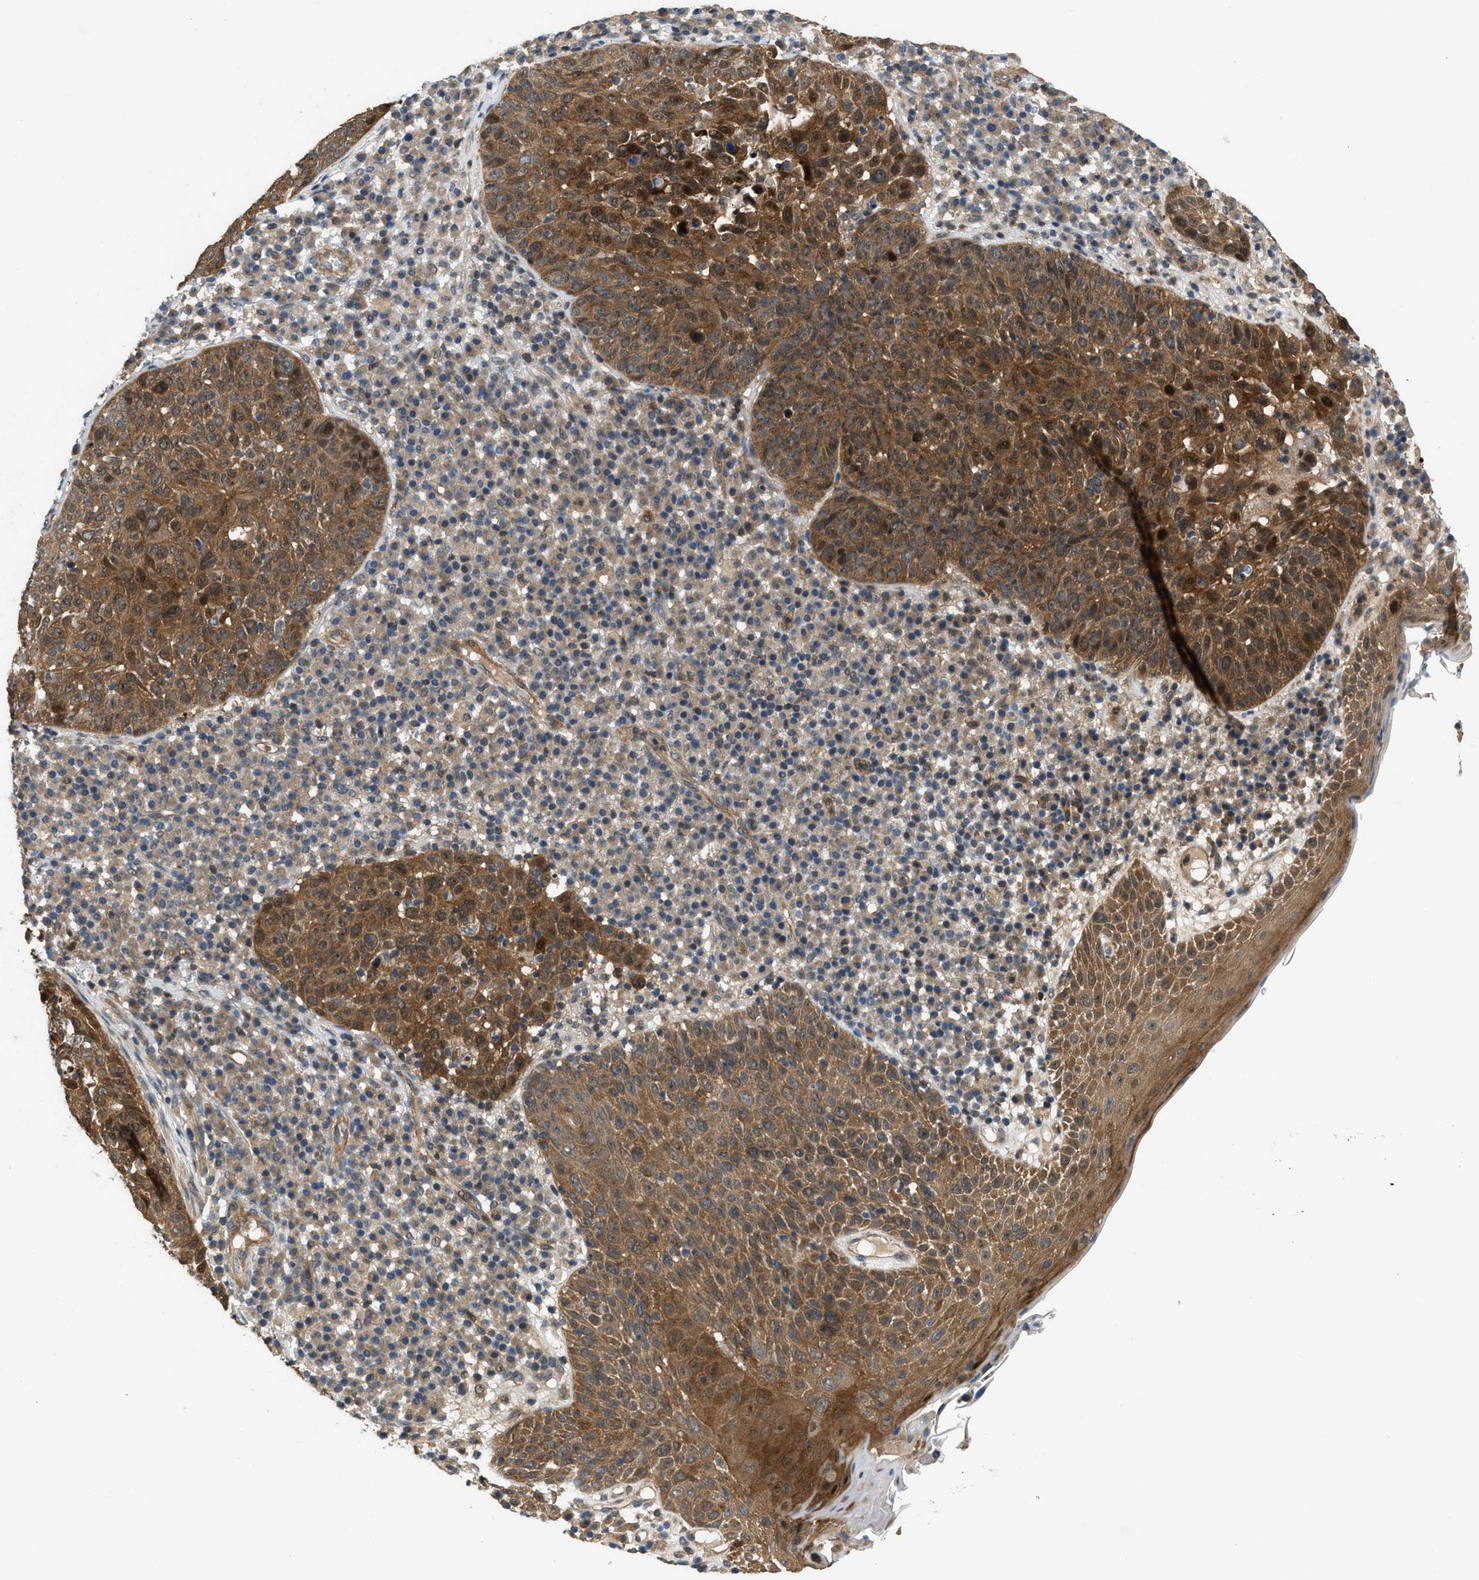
{"staining": {"intensity": "moderate", "quantity": ">75%", "location": "cytoplasmic/membranous"}, "tissue": "skin cancer", "cell_type": "Tumor cells", "image_type": "cancer", "snomed": [{"axis": "morphology", "description": "Squamous cell carcinoma in situ, NOS"}, {"axis": "morphology", "description": "Squamous cell carcinoma, NOS"}, {"axis": "topography", "description": "Skin"}], "caption": "Skin cancer stained with a brown dye exhibits moderate cytoplasmic/membranous positive staining in approximately >75% of tumor cells.", "gene": "GPR31", "patient": {"sex": "male", "age": 93}}